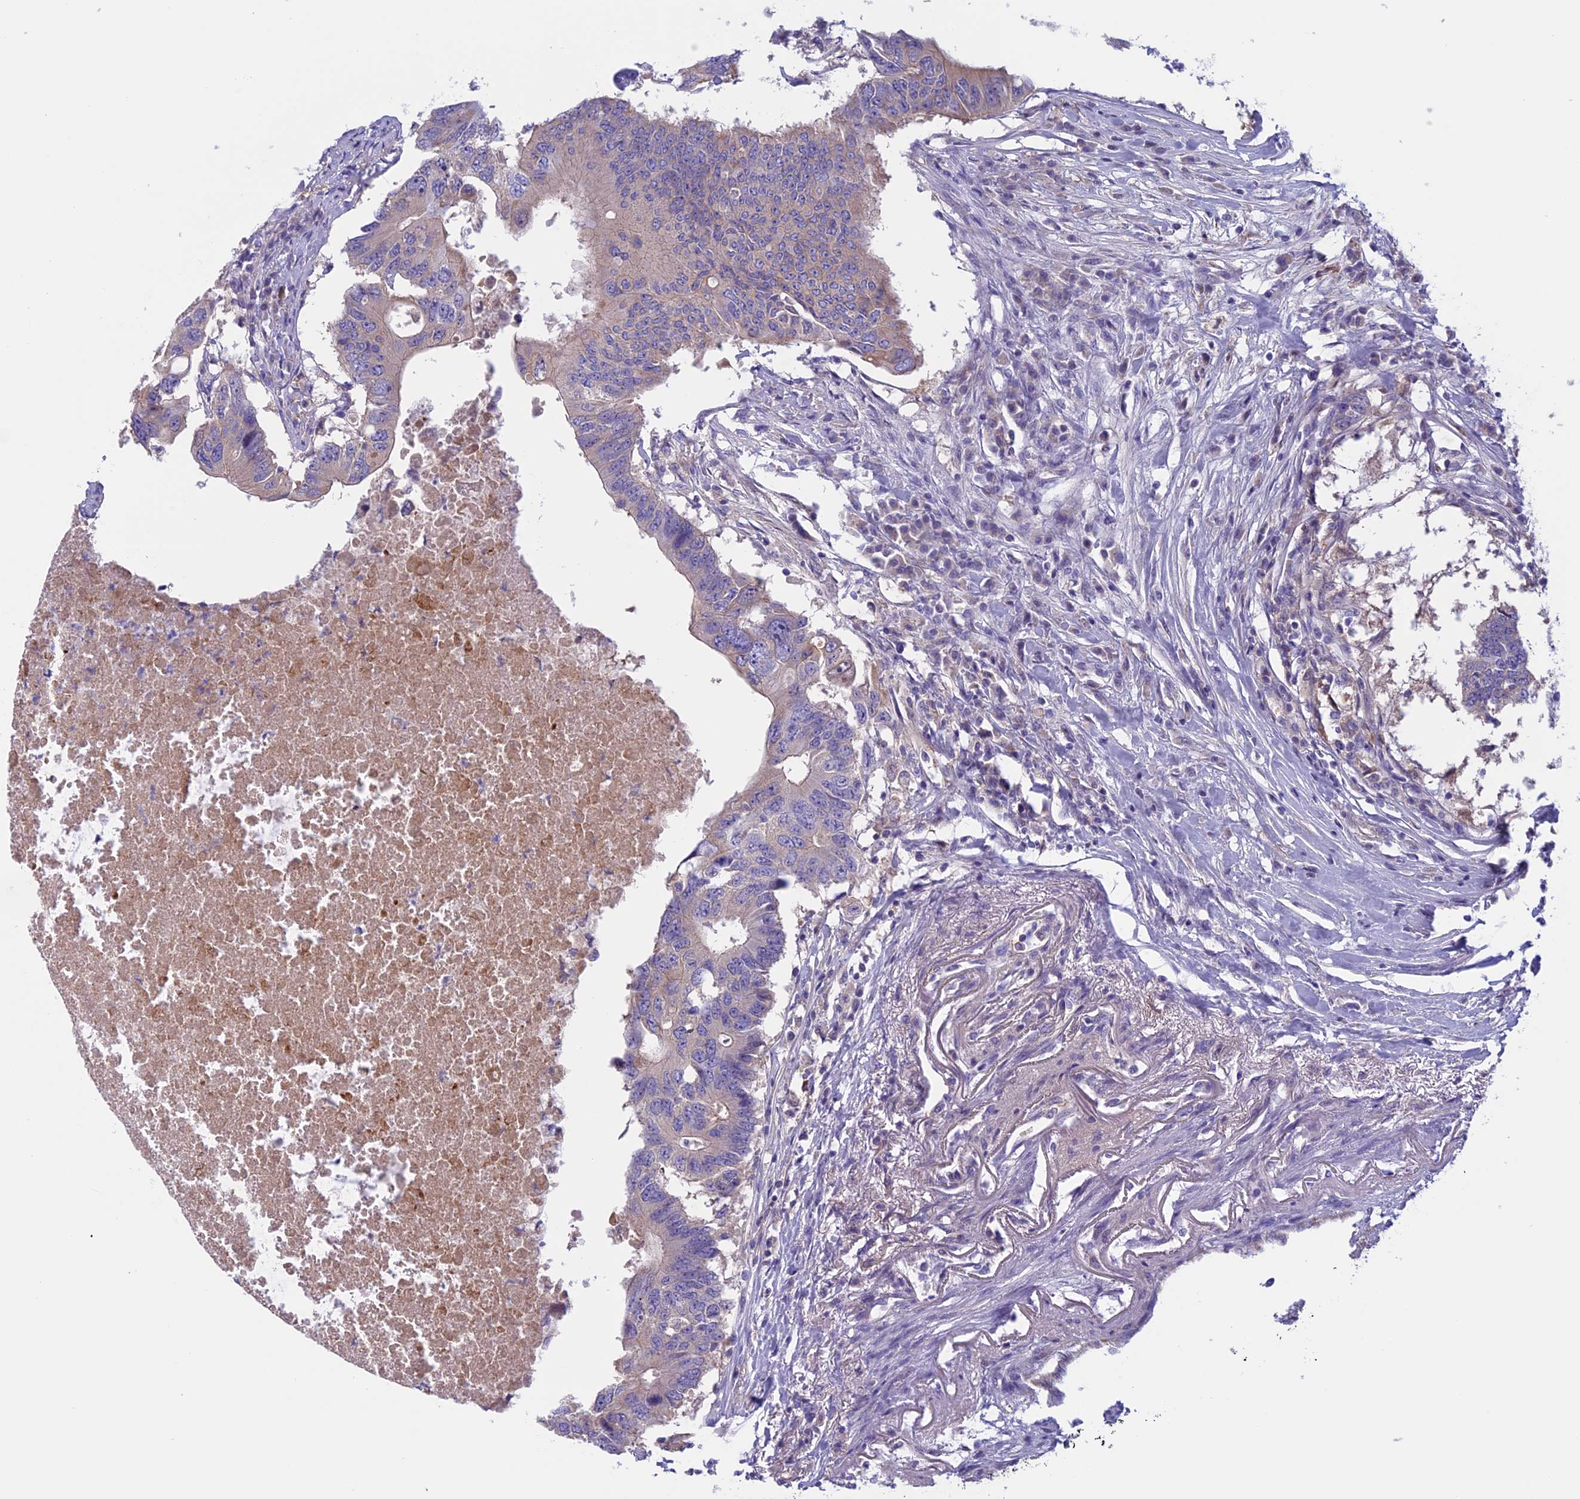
{"staining": {"intensity": "negative", "quantity": "none", "location": "none"}, "tissue": "colorectal cancer", "cell_type": "Tumor cells", "image_type": "cancer", "snomed": [{"axis": "morphology", "description": "Adenocarcinoma, NOS"}, {"axis": "topography", "description": "Colon"}], "caption": "The photomicrograph reveals no staining of tumor cells in colorectal cancer (adenocarcinoma).", "gene": "ANGPTL2", "patient": {"sex": "male", "age": 71}}